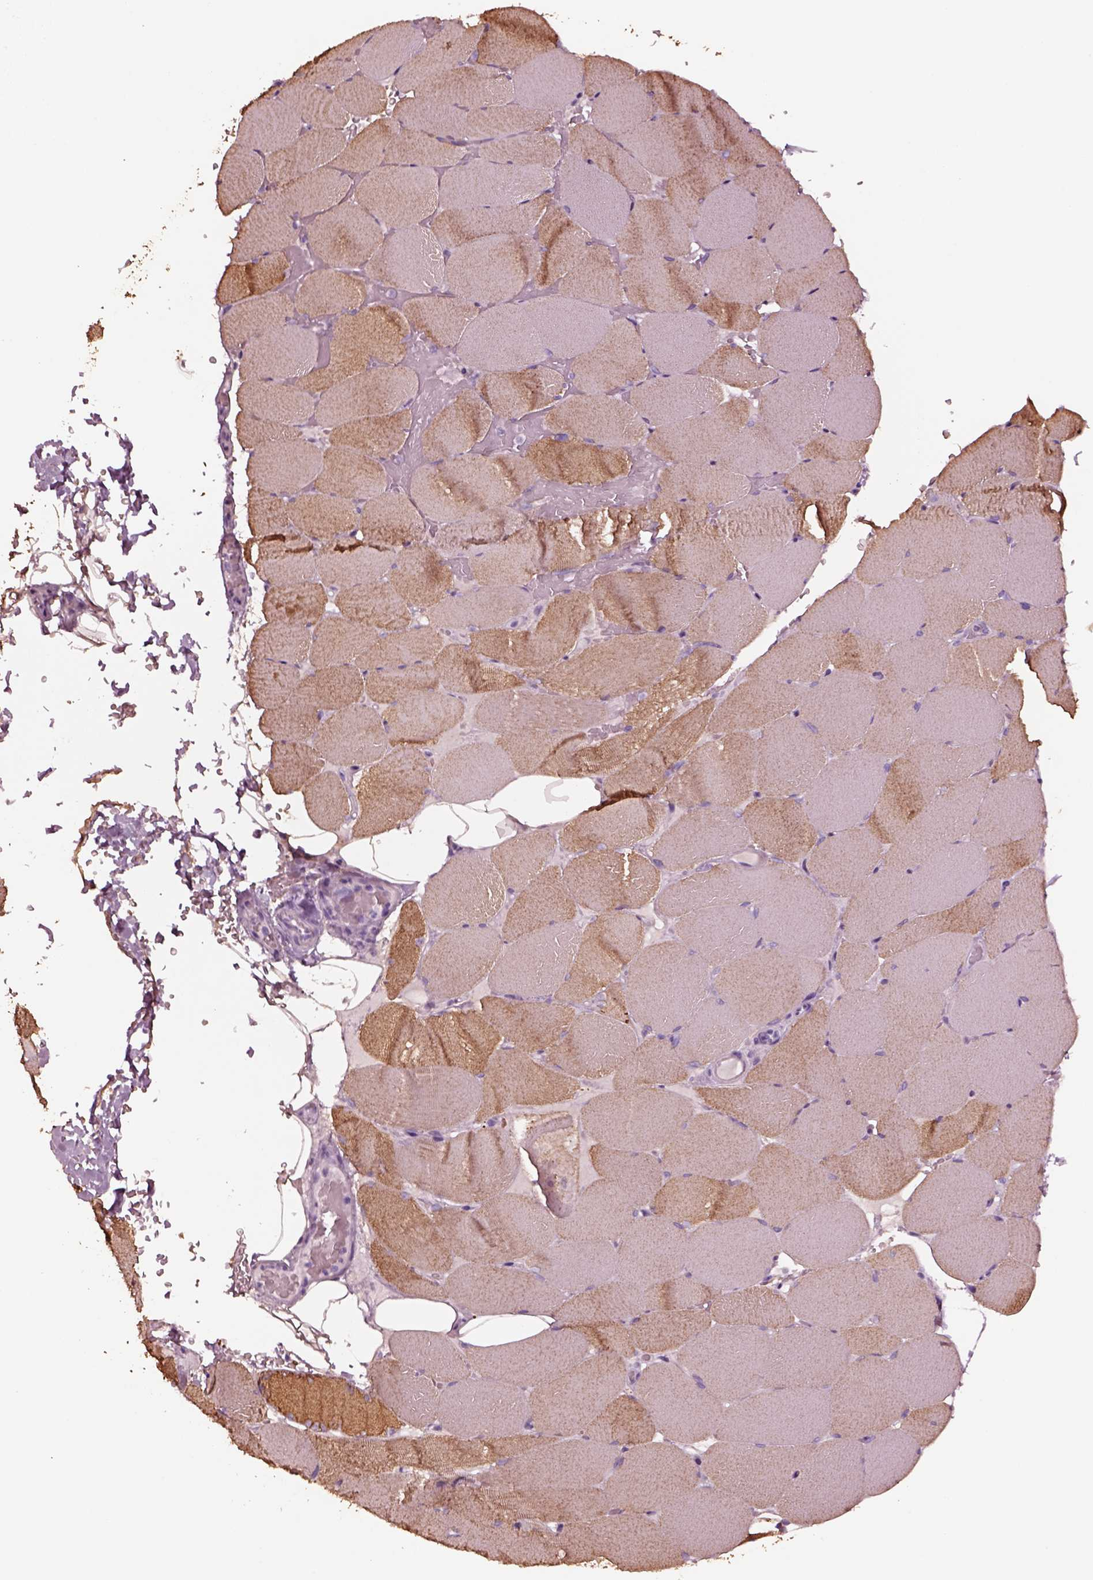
{"staining": {"intensity": "moderate", "quantity": ">75%", "location": "cytoplasmic/membranous"}, "tissue": "skeletal muscle", "cell_type": "Myocytes", "image_type": "normal", "snomed": [{"axis": "morphology", "description": "Normal tissue, NOS"}, {"axis": "topography", "description": "Skeletal muscle"}], "caption": "Immunohistochemical staining of normal human skeletal muscle displays >75% levels of moderate cytoplasmic/membranous protein staining in approximately >75% of myocytes.", "gene": "NMRK2", "patient": {"sex": "female", "age": 37}}